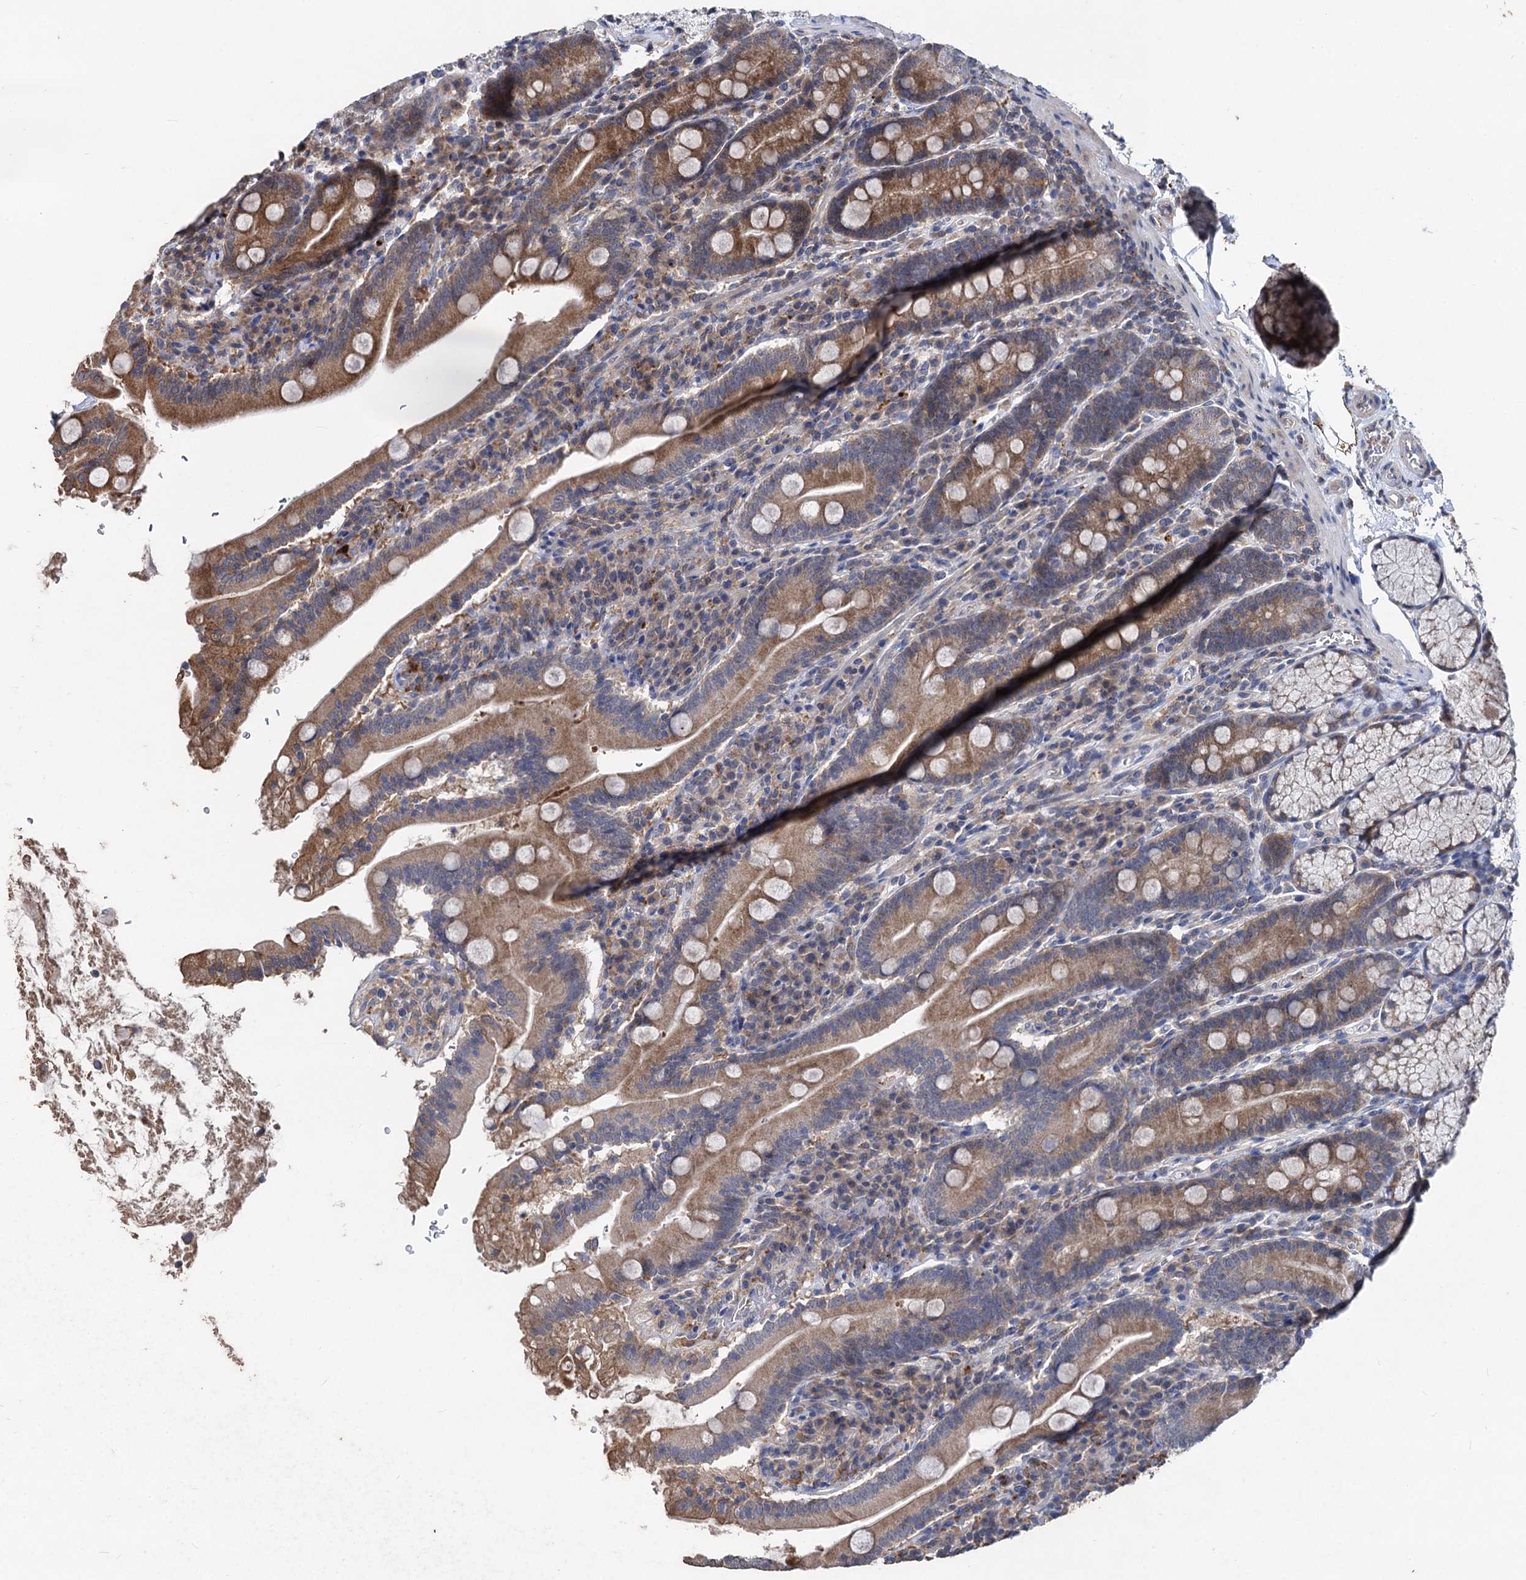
{"staining": {"intensity": "moderate", "quantity": ">75%", "location": "cytoplasmic/membranous"}, "tissue": "duodenum", "cell_type": "Glandular cells", "image_type": "normal", "snomed": [{"axis": "morphology", "description": "Normal tissue, NOS"}, {"axis": "topography", "description": "Duodenum"}], "caption": "IHC (DAB) staining of benign human duodenum demonstrates moderate cytoplasmic/membranous protein staining in about >75% of glandular cells. Using DAB (brown) and hematoxylin (blue) stains, captured at high magnification using brightfield microscopy.", "gene": "BCL2L2", "patient": {"sex": "male", "age": 35}}